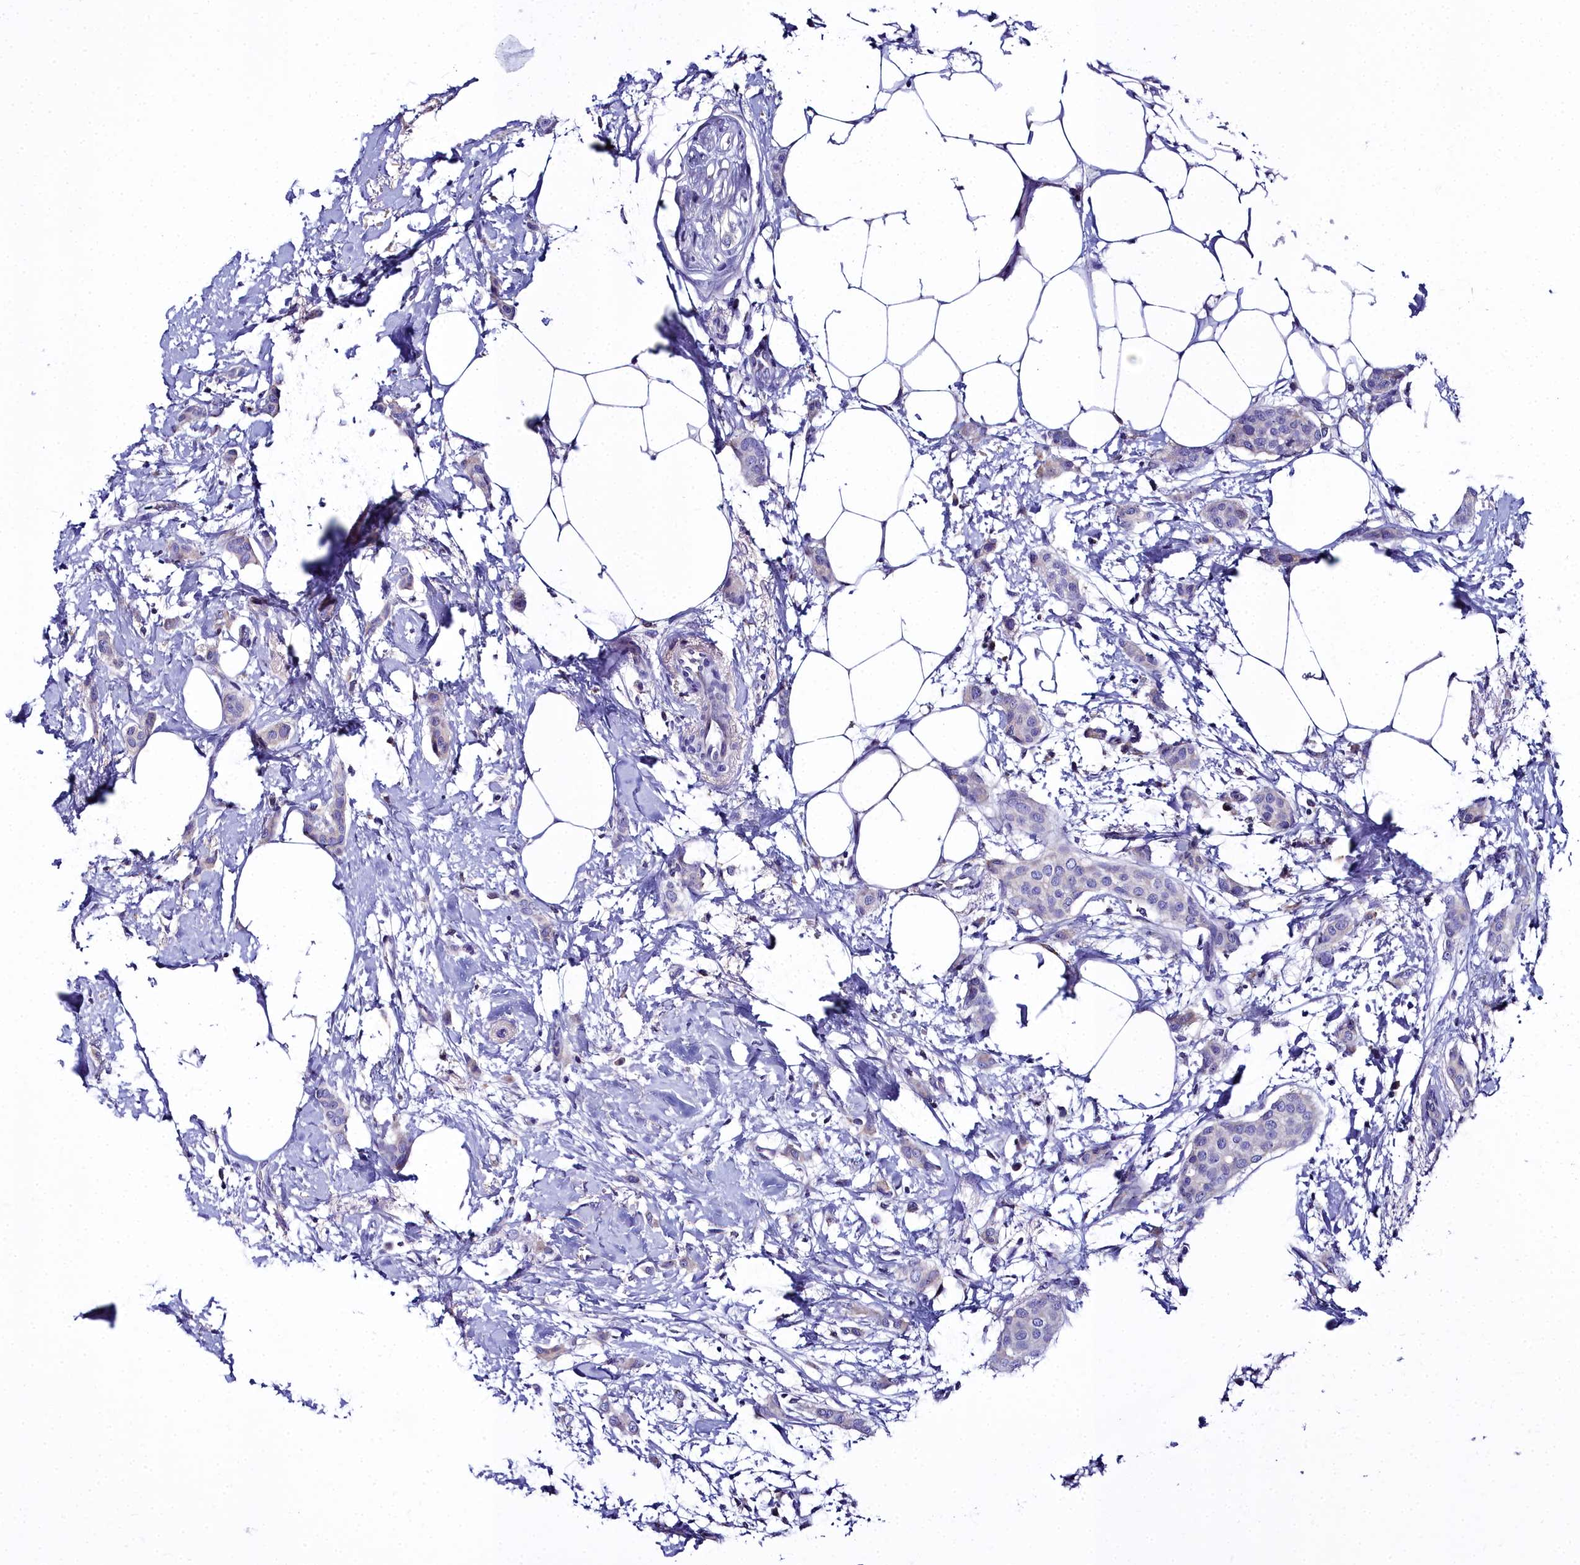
{"staining": {"intensity": "negative", "quantity": "none", "location": "none"}, "tissue": "breast cancer", "cell_type": "Tumor cells", "image_type": "cancer", "snomed": [{"axis": "morphology", "description": "Duct carcinoma"}, {"axis": "topography", "description": "Breast"}], "caption": "IHC of human breast cancer shows no staining in tumor cells.", "gene": "ELAPOR2", "patient": {"sex": "female", "age": 72}}